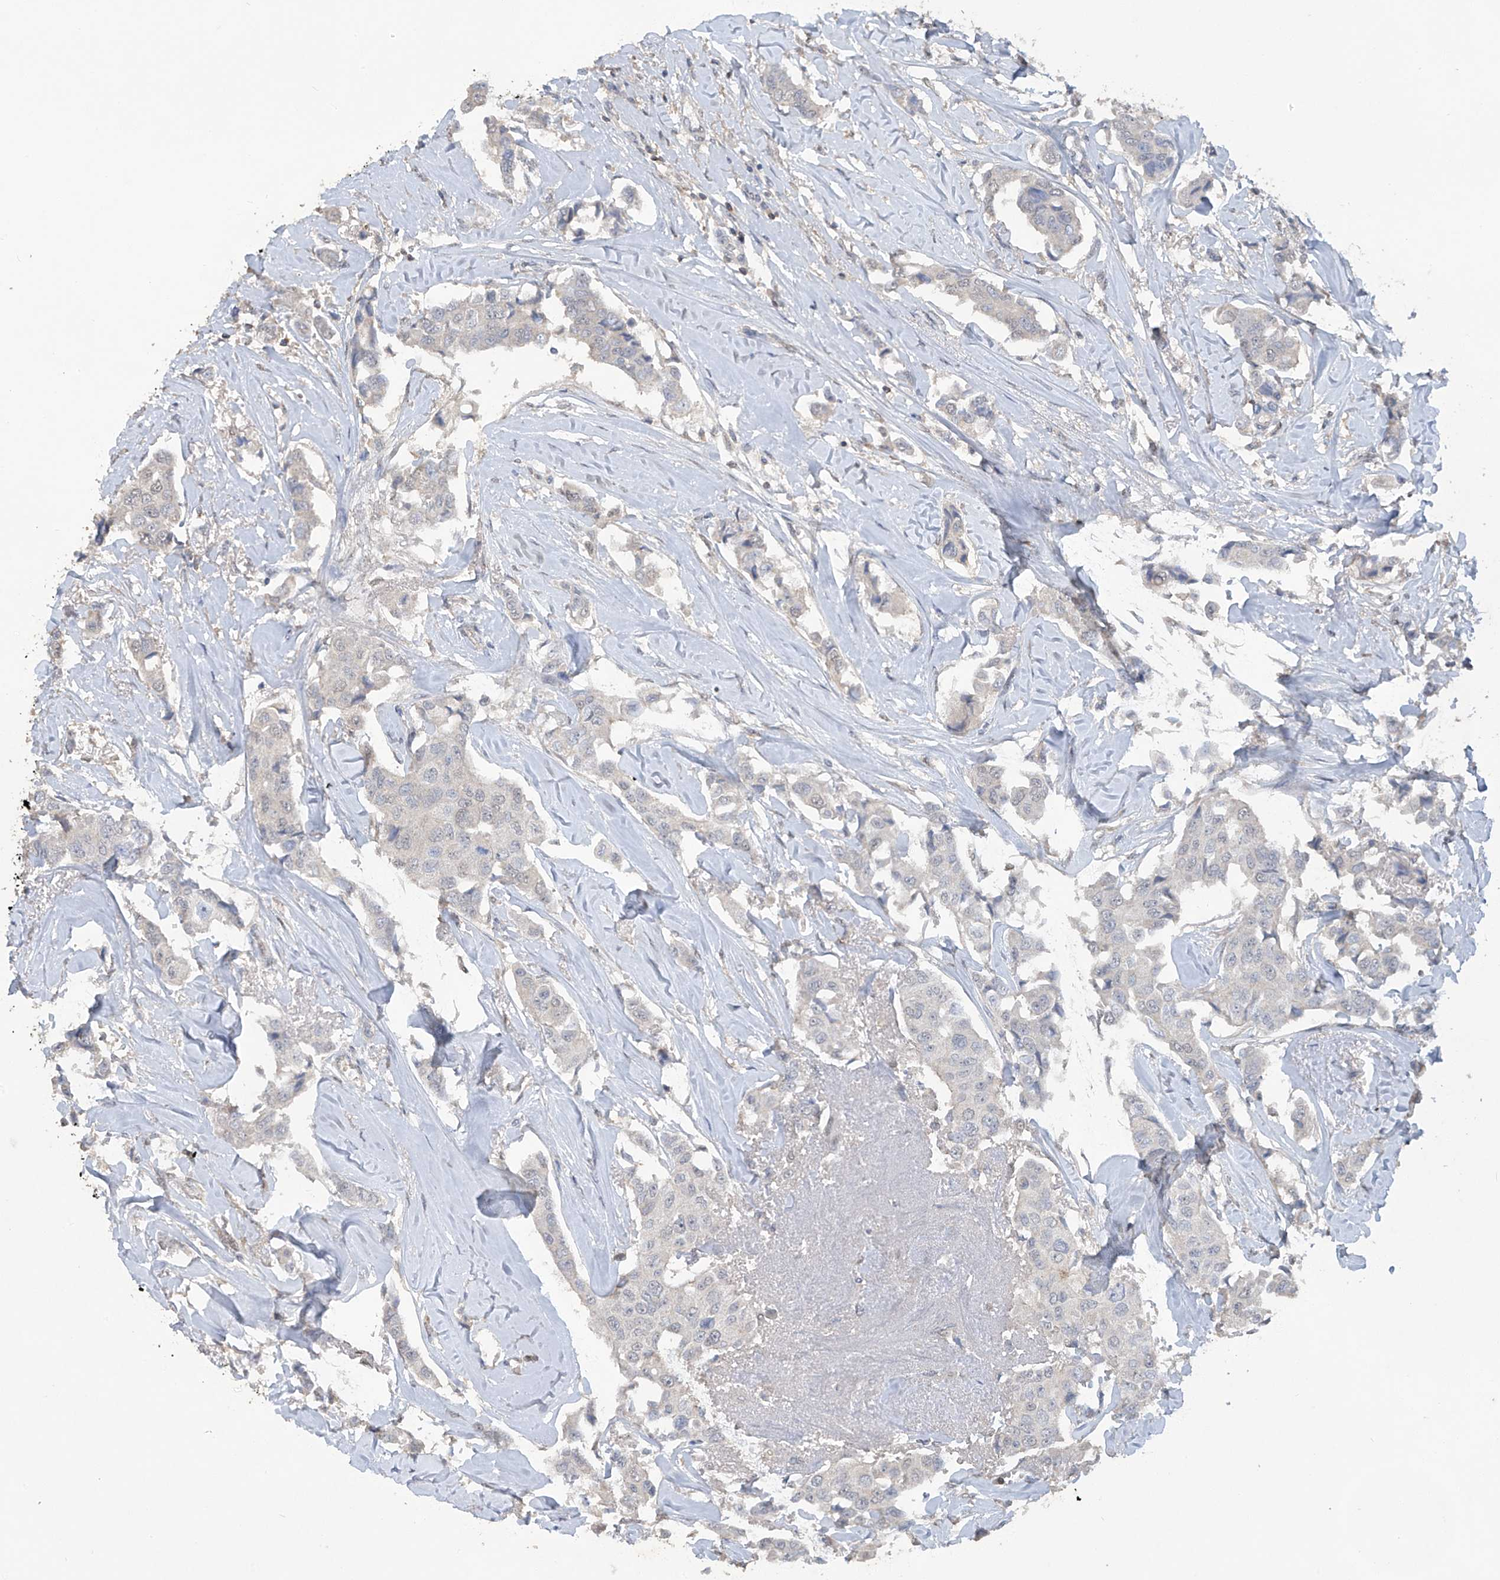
{"staining": {"intensity": "negative", "quantity": "none", "location": "none"}, "tissue": "breast cancer", "cell_type": "Tumor cells", "image_type": "cancer", "snomed": [{"axis": "morphology", "description": "Duct carcinoma"}, {"axis": "topography", "description": "Breast"}], "caption": "Tumor cells show no significant expression in breast cancer.", "gene": "HAS3", "patient": {"sex": "female", "age": 80}}